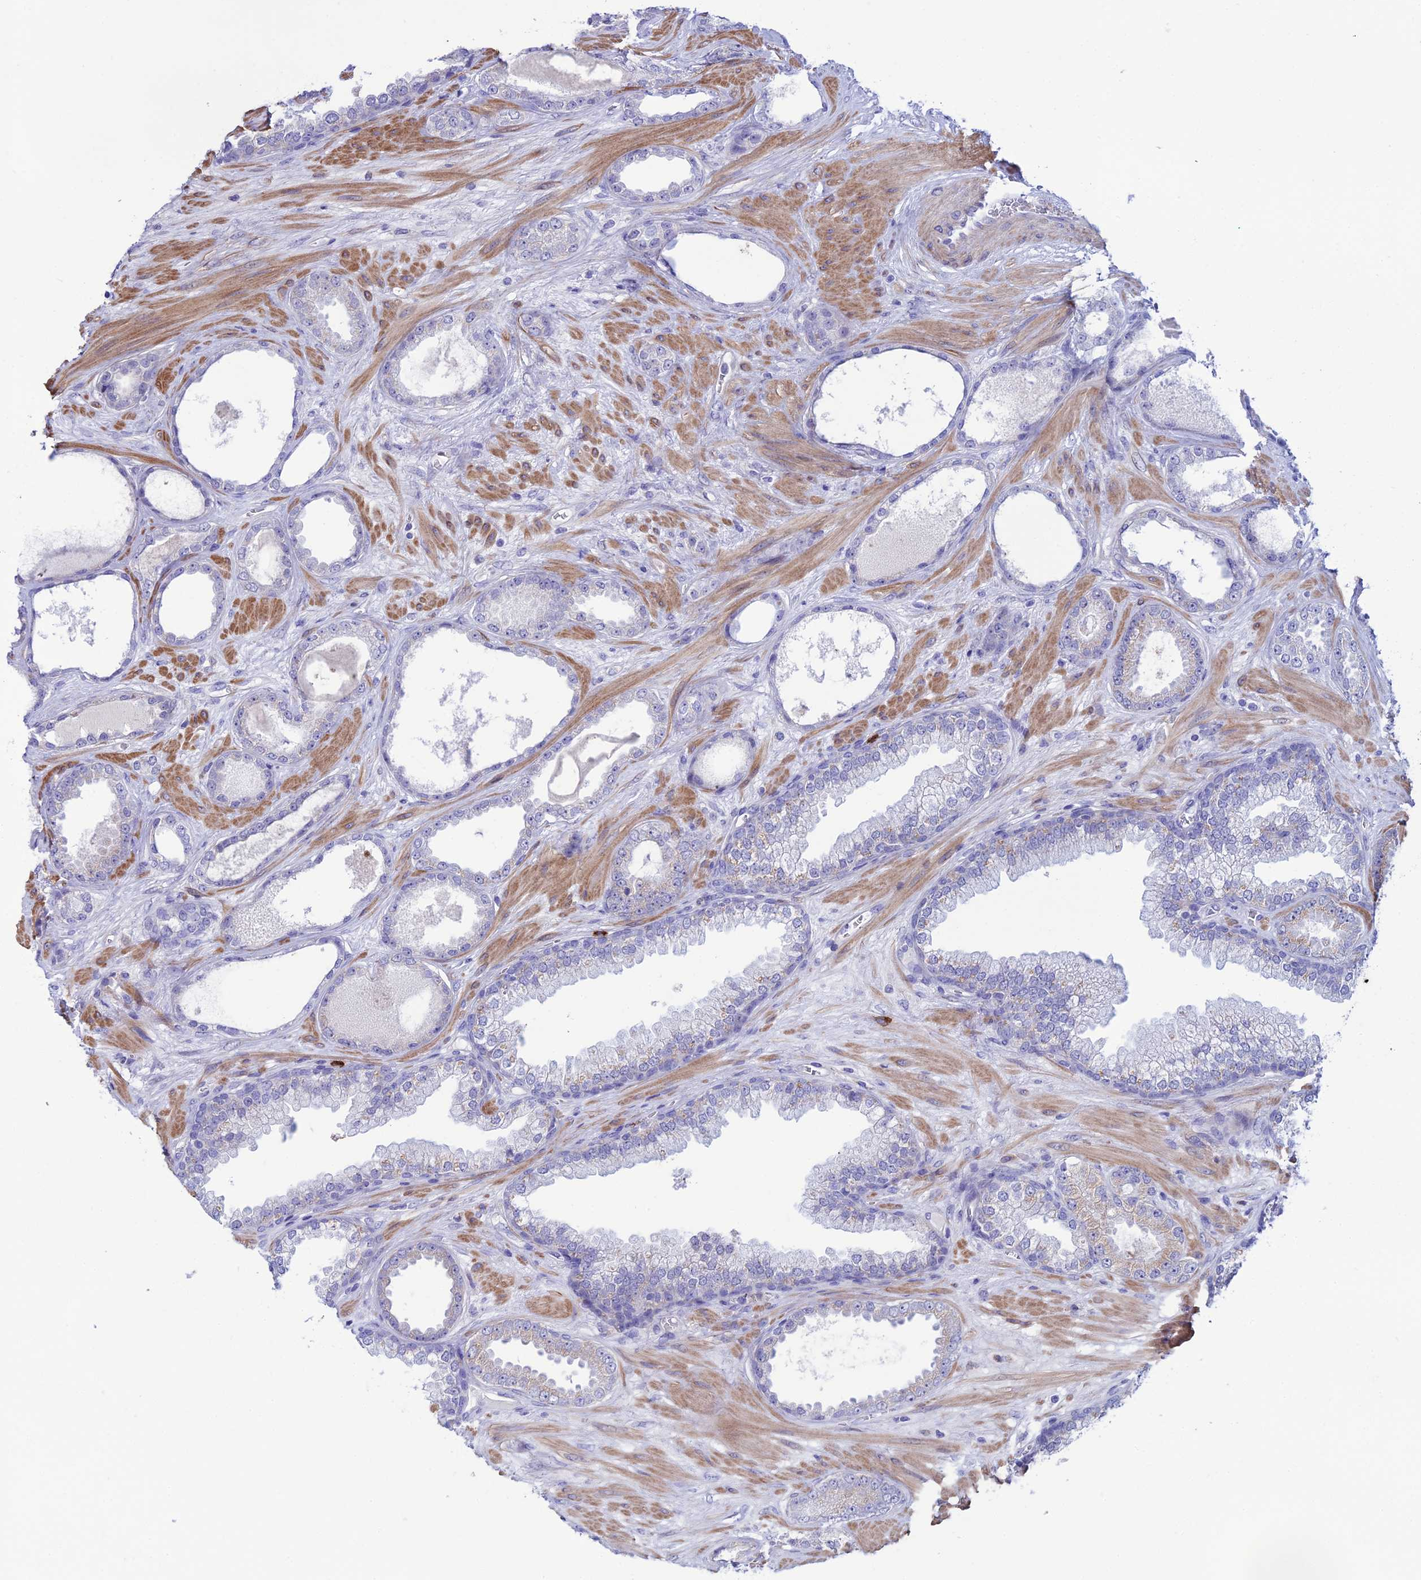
{"staining": {"intensity": "weak", "quantity": "25%-75%", "location": "cytoplasmic/membranous"}, "tissue": "prostate cancer", "cell_type": "Tumor cells", "image_type": "cancer", "snomed": [{"axis": "morphology", "description": "Adenocarcinoma, Low grade"}, {"axis": "topography", "description": "Prostate"}], "caption": "This photomicrograph displays immunohistochemistry staining of human prostate adenocarcinoma (low-grade), with low weak cytoplasmic/membranous staining in about 25%-75% of tumor cells.", "gene": "COL6A6", "patient": {"sex": "male", "age": 57}}